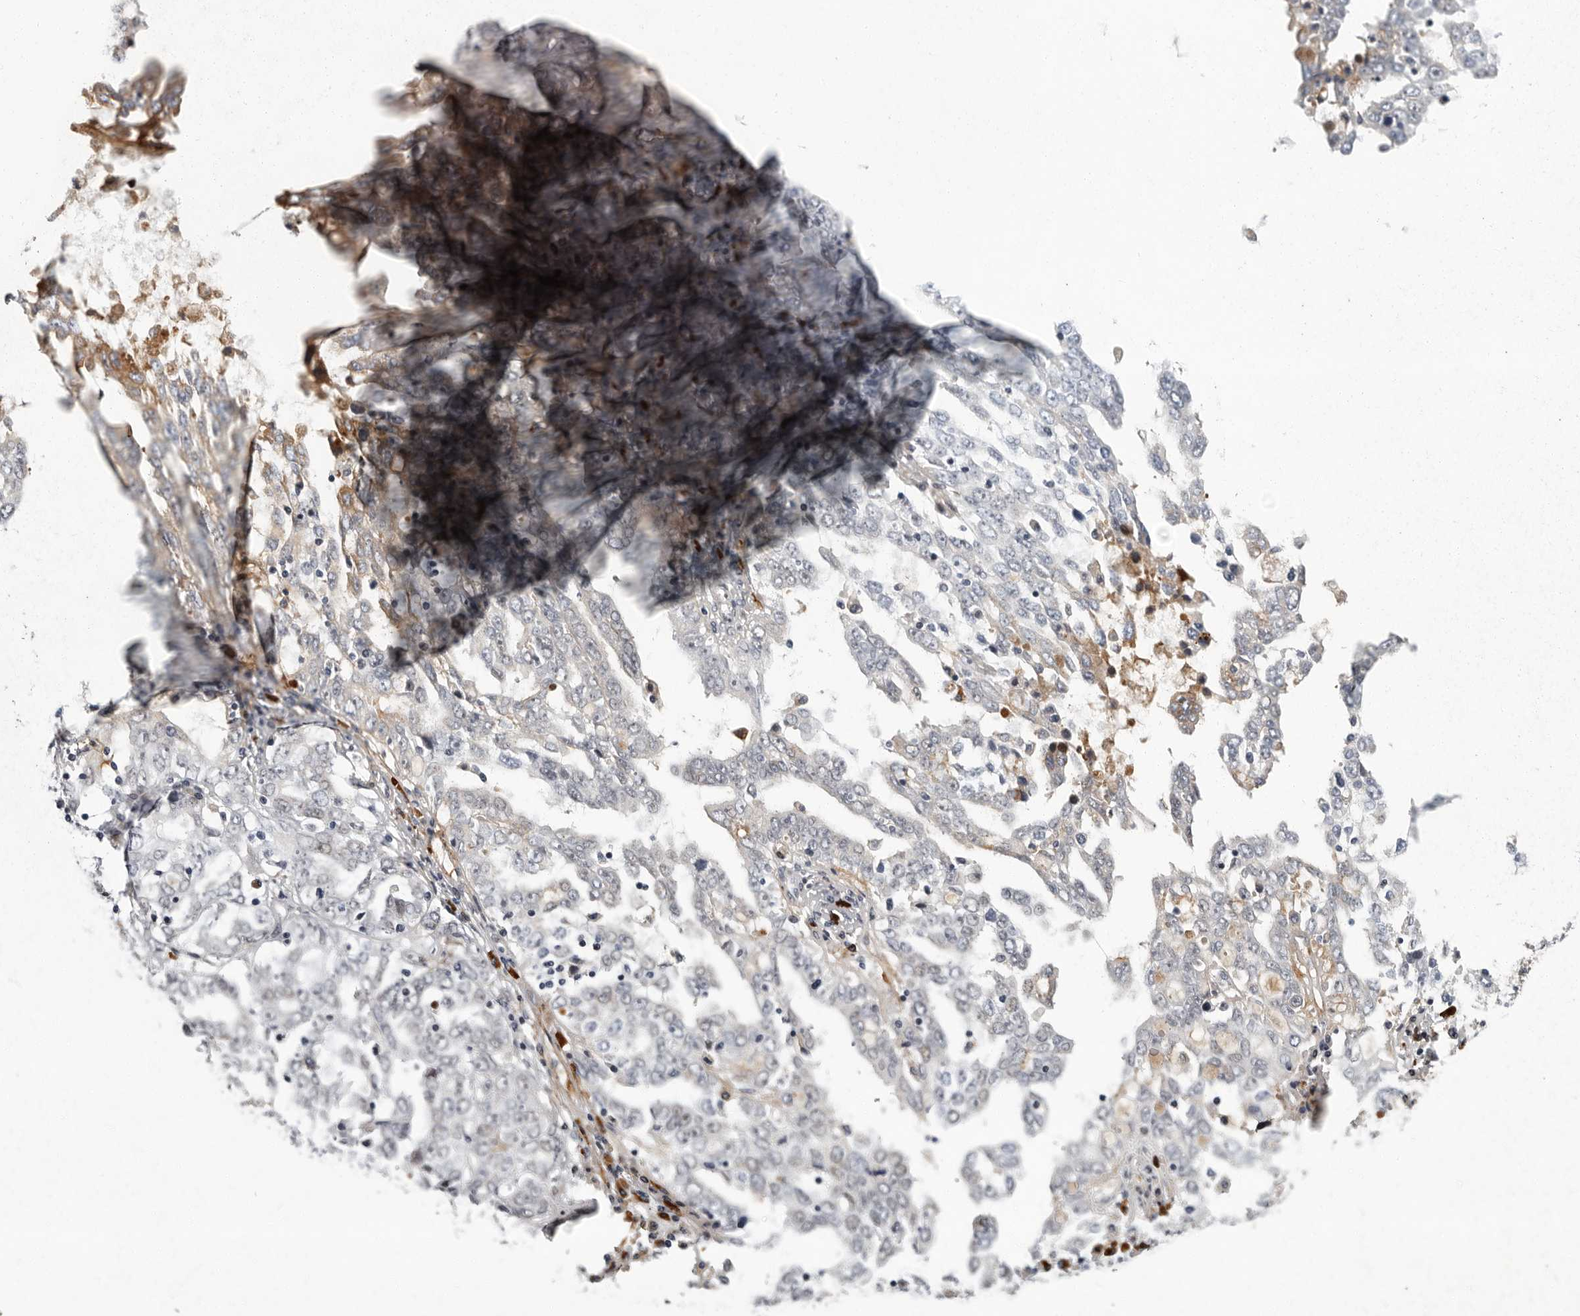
{"staining": {"intensity": "negative", "quantity": "none", "location": "none"}, "tissue": "ovarian cancer", "cell_type": "Tumor cells", "image_type": "cancer", "snomed": [{"axis": "morphology", "description": "Carcinoma, endometroid"}, {"axis": "topography", "description": "Ovary"}], "caption": "Tumor cells show no significant positivity in endometroid carcinoma (ovarian). (IHC, brightfield microscopy, high magnification).", "gene": "SLC25A39", "patient": {"sex": "female", "age": 62}}